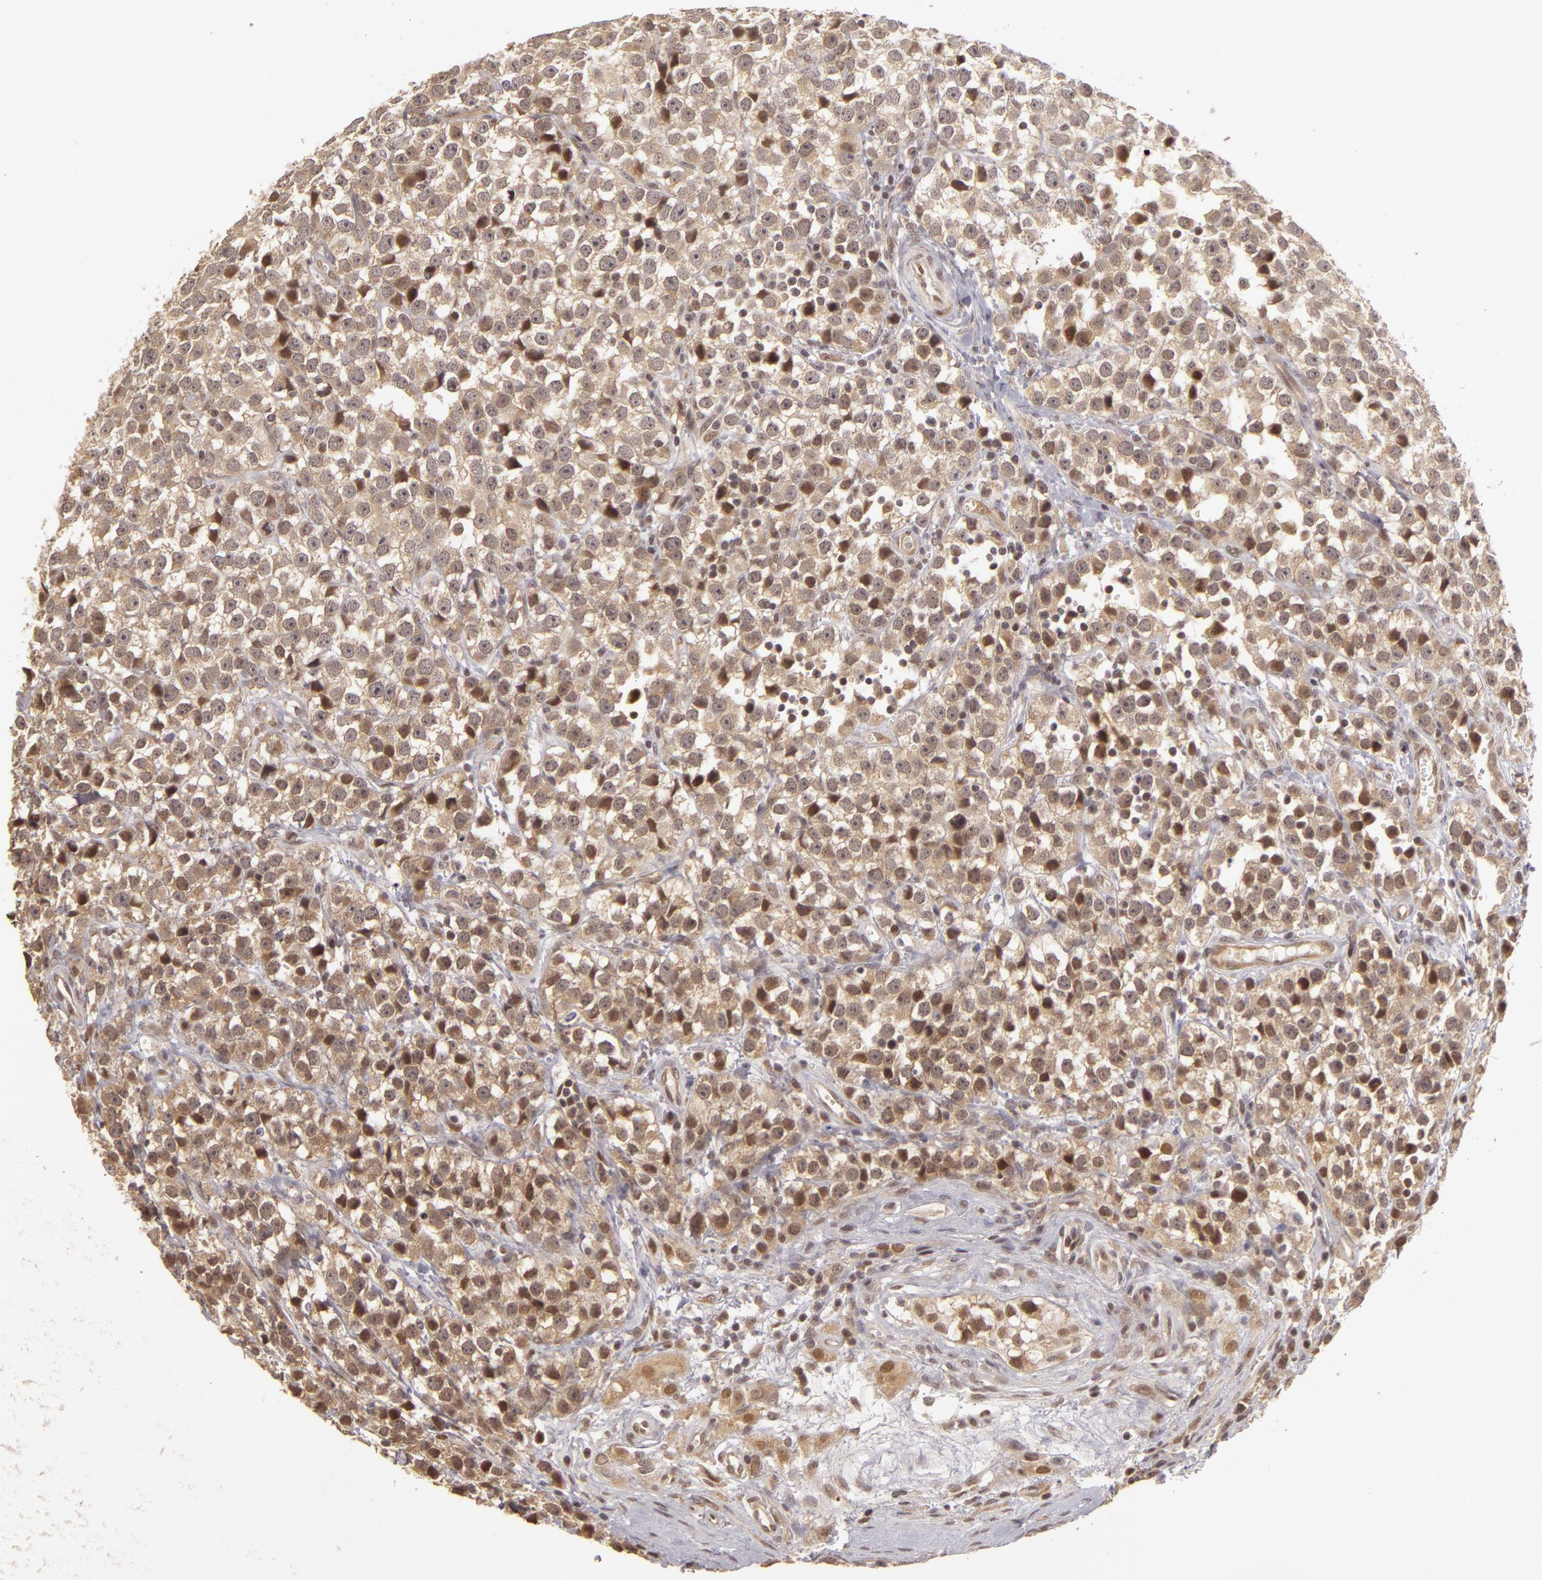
{"staining": {"intensity": "moderate", "quantity": "25%-75%", "location": "cytoplasmic/membranous,nuclear"}, "tissue": "testis cancer", "cell_type": "Tumor cells", "image_type": "cancer", "snomed": [{"axis": "morphology", "description": "Seminoma, NOS"}, {"axis": "topography", "description": "Testis"}], "caption": "Testis seminoma stained with IHC displays moderate cytoplasmic/membranous and nuclear positivity in approximately 25%-75% of tumor cells.", "gene": "ZNF133", "patient": {"sex": "male", "age": 25}}